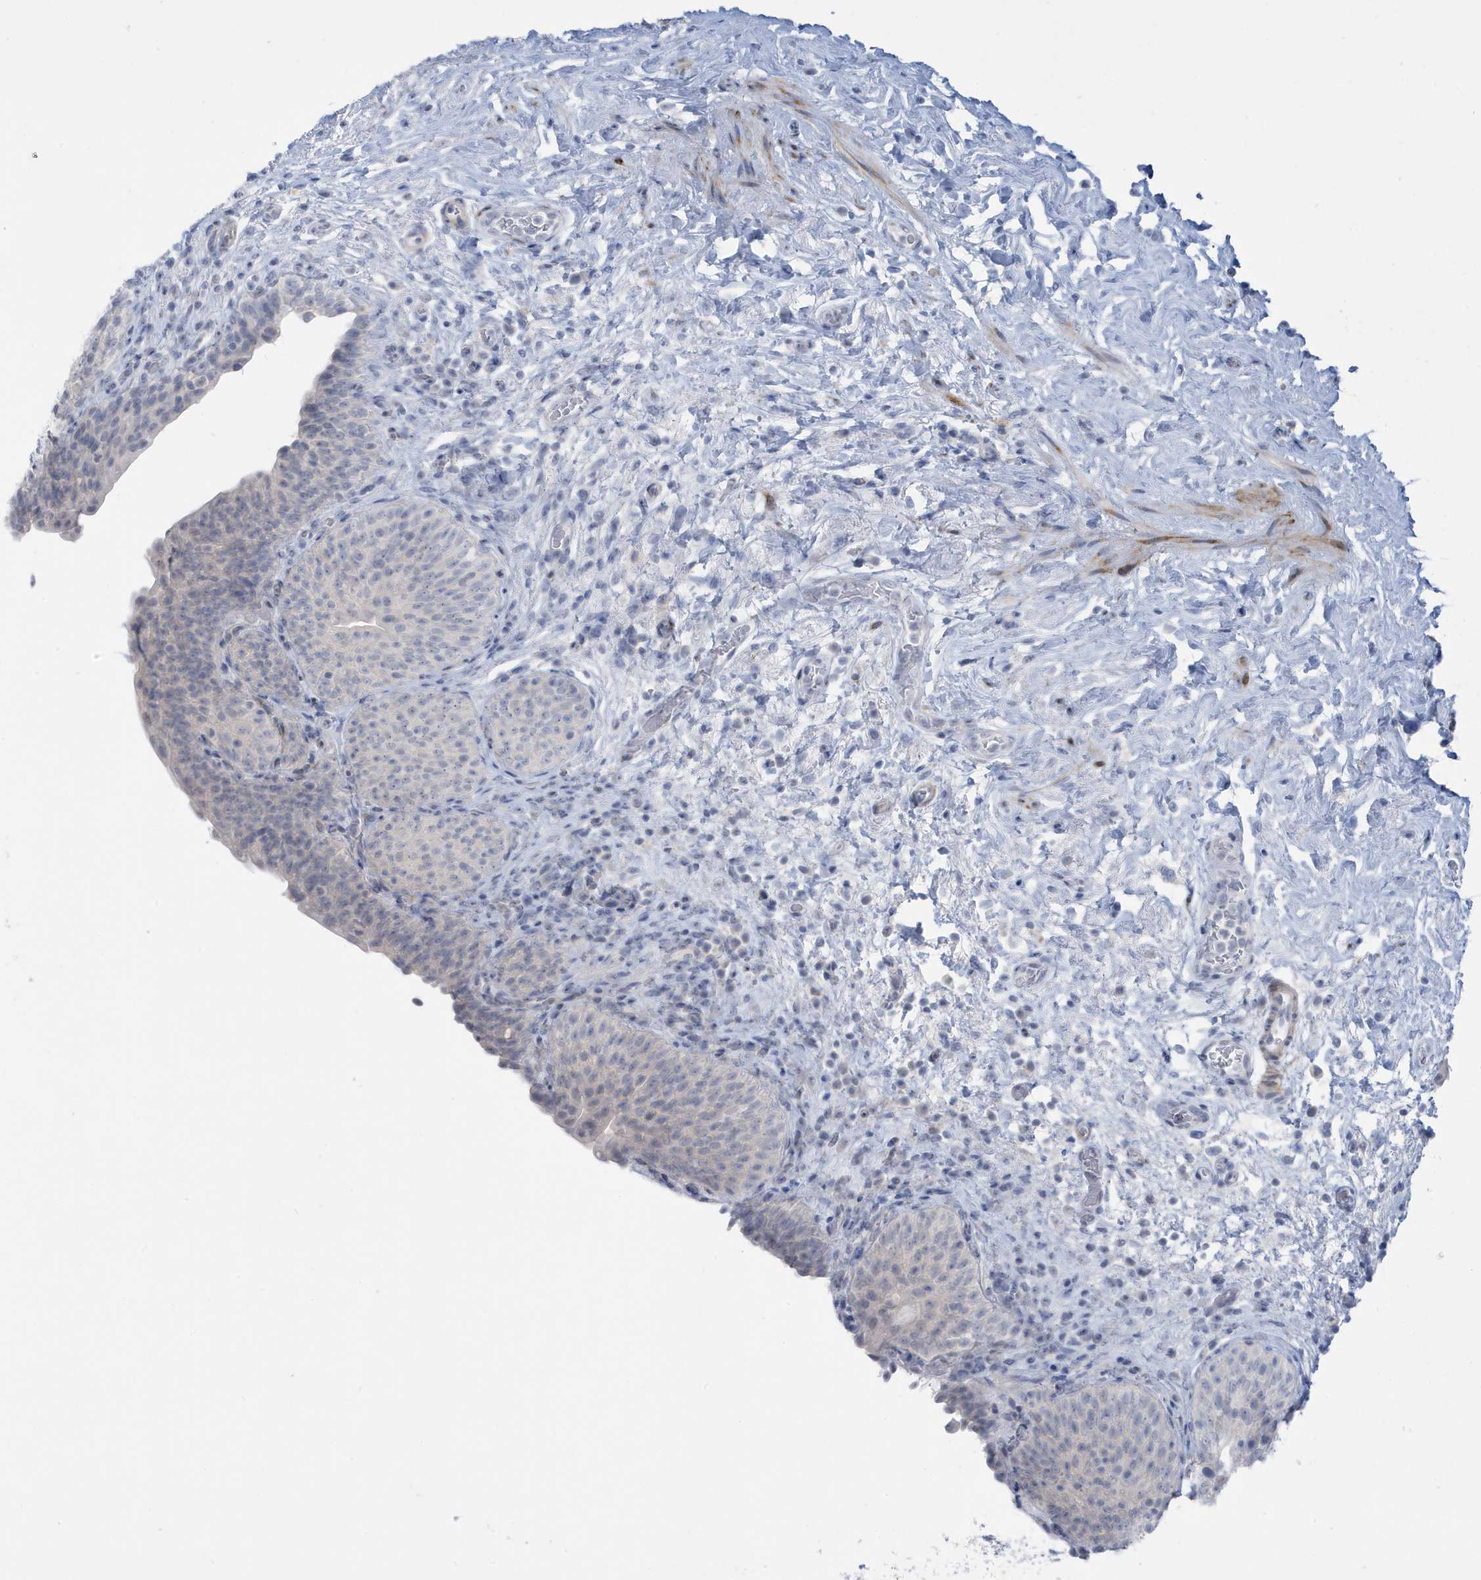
{"staining": {"intensity": "negative", "quantity": "none", "location": "none"}, "tissue": "urinary bladder", "cell_type": "Urothelial cells", "image_type": "normal", "snomed": [{"axis": "morphology", "description": "Normal tissue, NOS"}, {"axis": "topography", "description": "Urinary bladder"}], "caption": "Immunohistochemistry image of normal human urinary bladder stained for a protein (brown), which shows no staining in urothelial cells. (Brightfield microscopy of DAB immunohistochemistry (IHC) at high magnification).", "gene": "PERM1", "patient": {"sex": "male", "age": 83}}